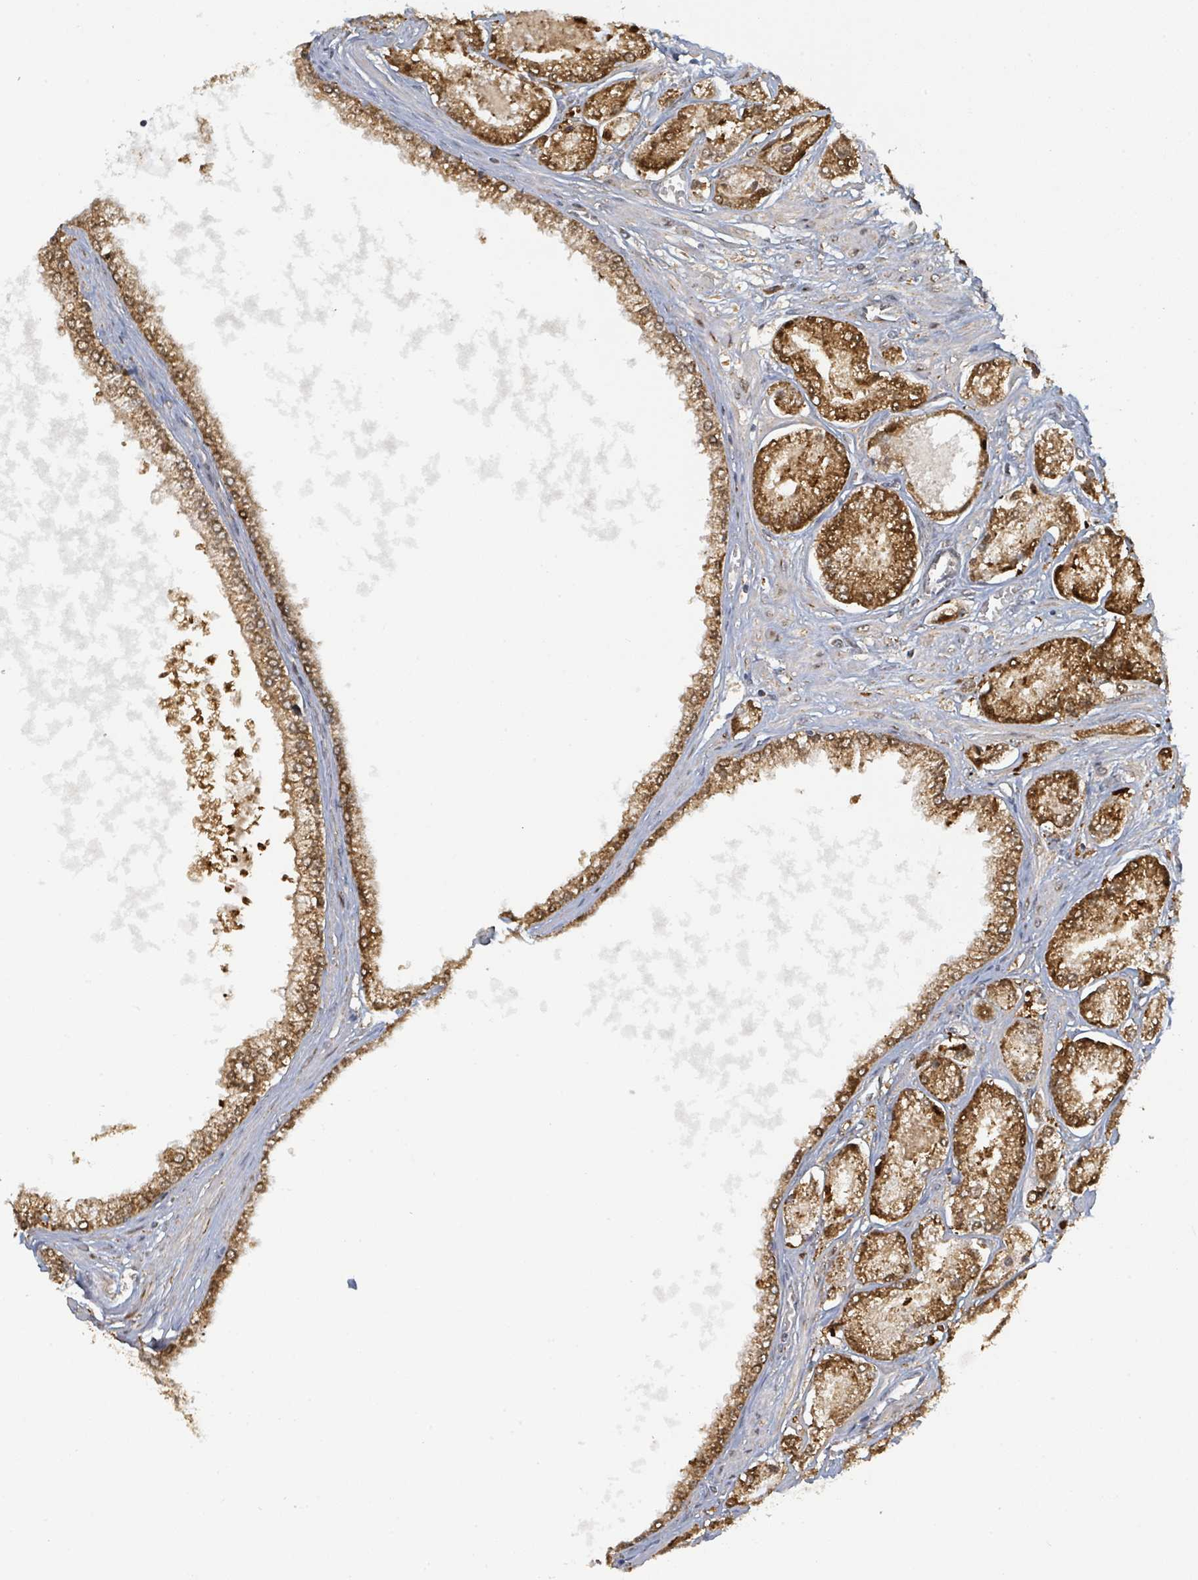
{"staining": {"intensity": "strong", "quantity": ">75%", "location": "cytoplasmic/membranous"}, "tissue": "prostate cancer", "cell_type": "Tumor cells", "image_type": "cancer", "snomed": [{"axis": "morphology", "description": "Adenocarcinoma, NOS"}, {"axis": "topography", "description": "Prostate and seminal vesicle, NOS"}], "caption": "This micrograph demonstrates prostate cancer (adenocarcinoma) stained with immunohistochemistry to label a protein in brown. The cytoplasmic/membranous of tumor cells show strong positivity for the protein. Nuclei are counter-stained blue.", "gene": "PSMB7", "patient": {"sex": "male", "age": 76}}